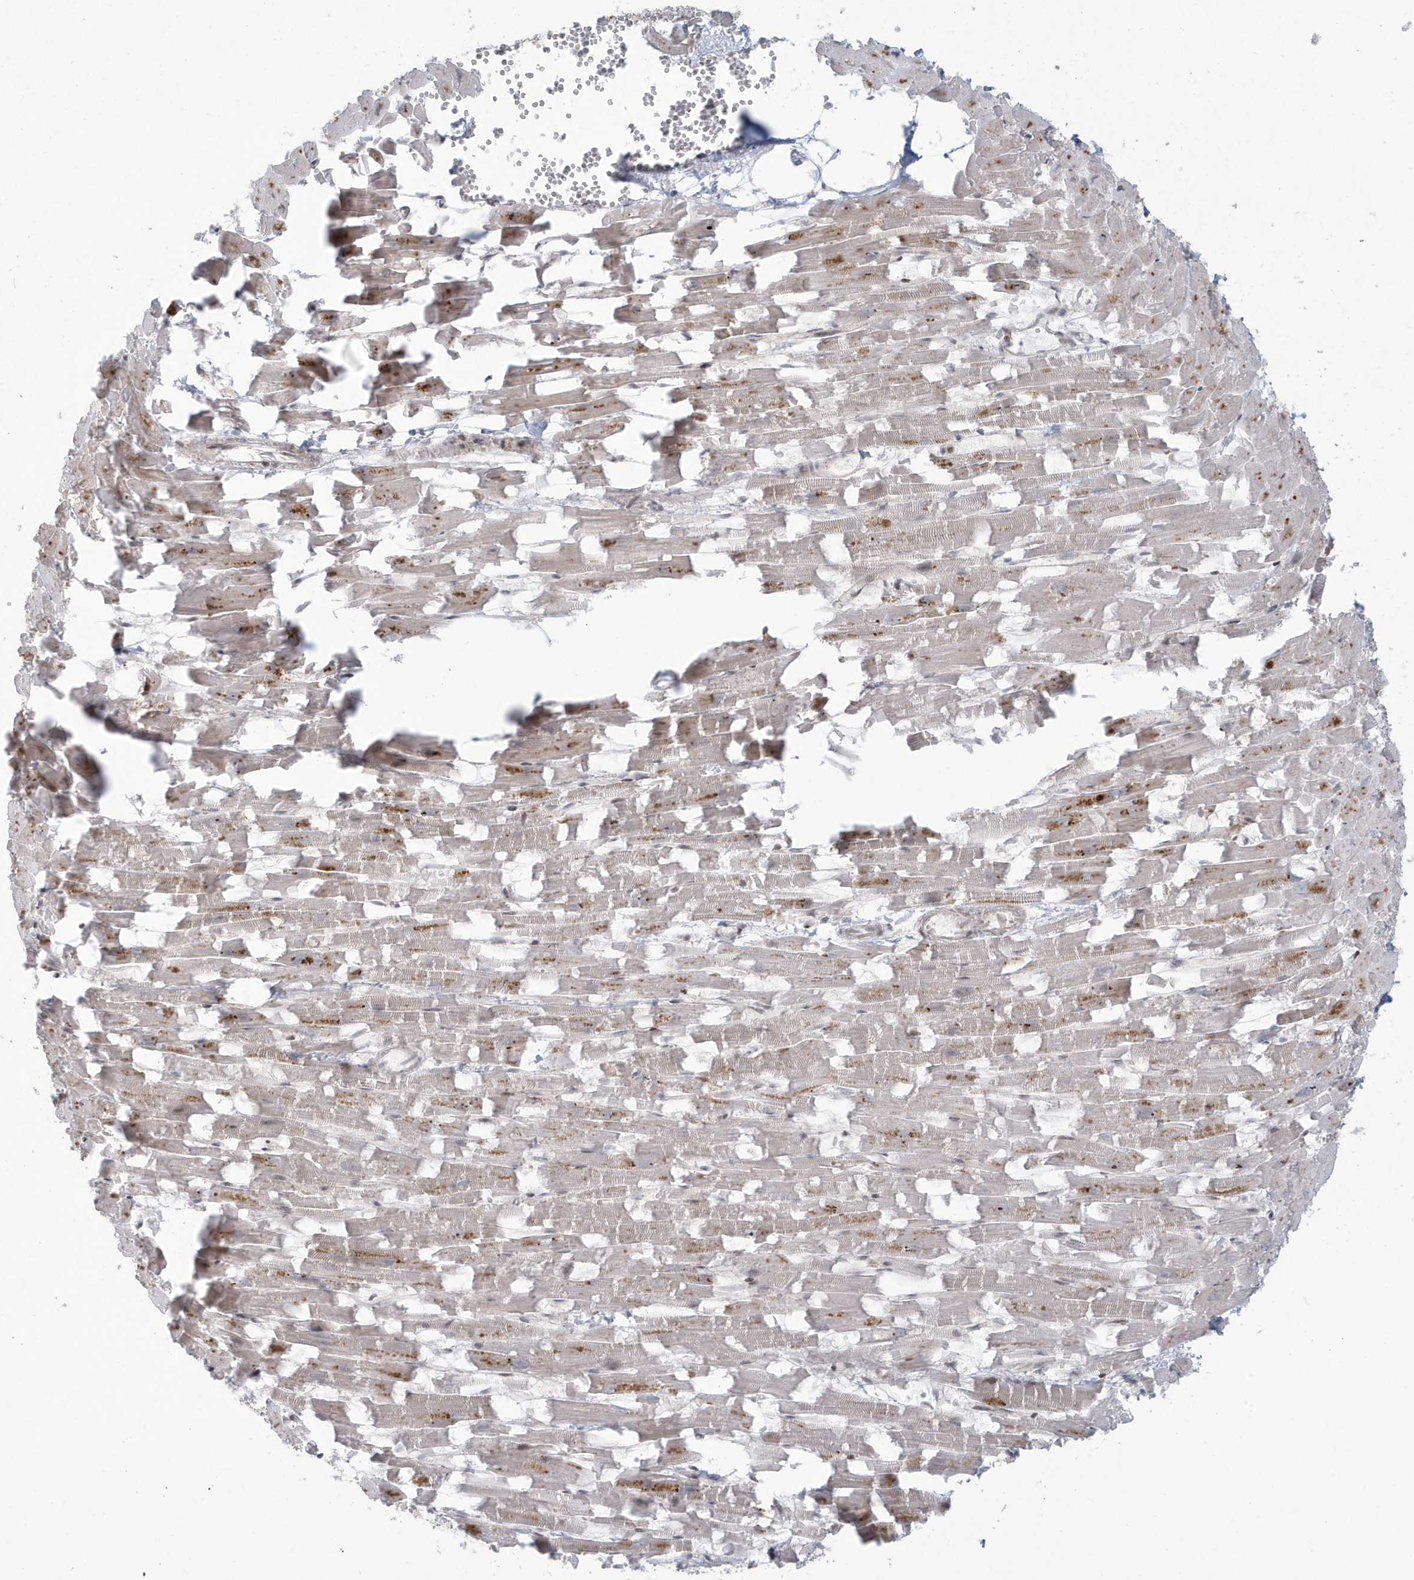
{"staining": {"intensity": "weak", "quantity": ">75%", "location": "cytoplasmic/membranous"}, "tissue": "heart muscle", "cell_type": "Cardiomyocytes", "image_type": "normal", "snomed": [{"axis": "morphology", "description": "Normal tissue, NOS"}, {"axis": "topography", "description": "Heart"}], "caption": "A low amount of weak cytoplasmic/membranous staining is identified in approximately >75% of cardiomyocytes in unremarkable heart muscle. Using DAB (3,3'-diaminobenzidine) (brown) and hematoxylin (blue) stains, captured at high magnification using brightfield microscopy.", "gene": "C1orf52", "patient": {"sex": "female", "age": 64}}